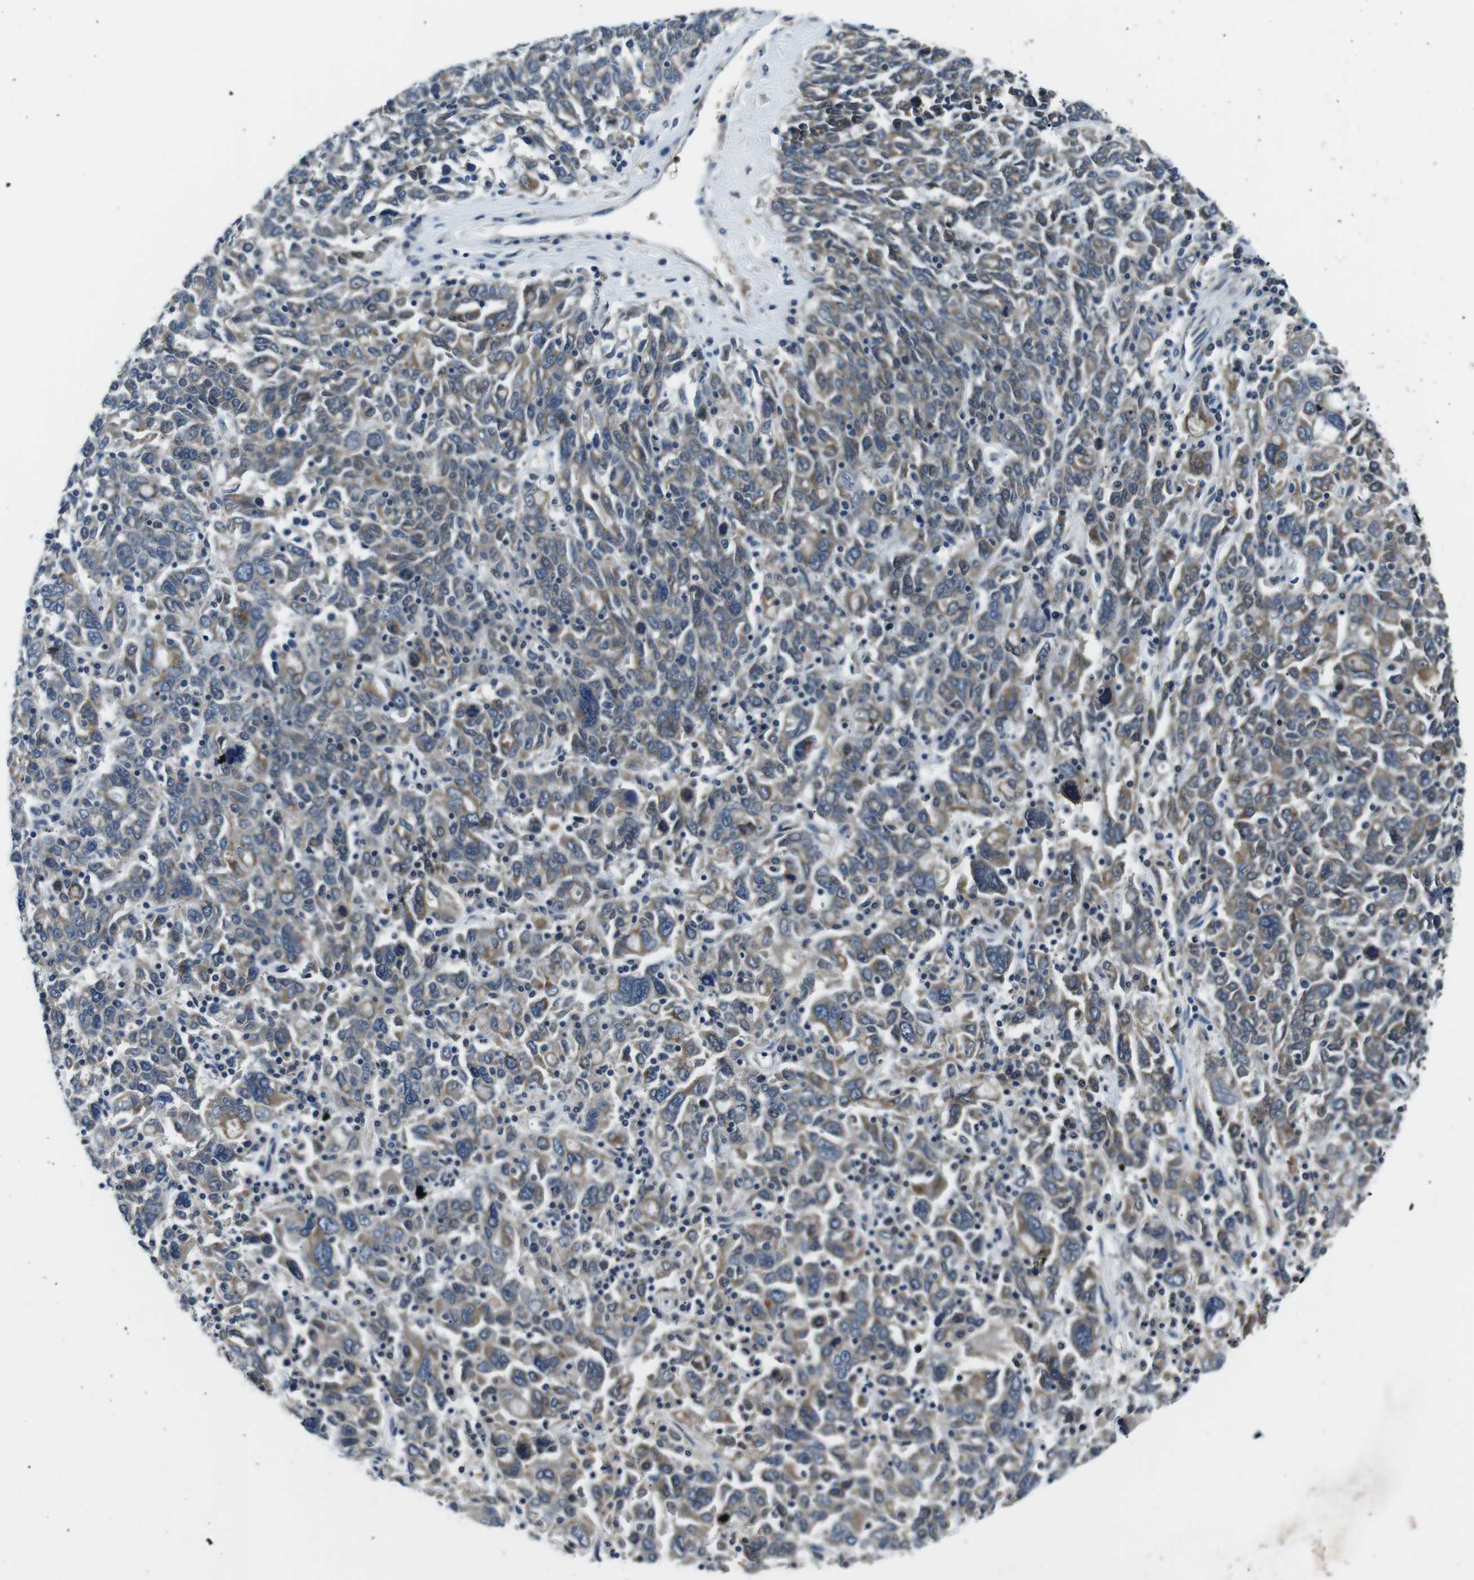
{"staining": {"intensity": "moderate", "quantity": "25%-75%", "location": "cytoplasmic/membranous"}, "tissue": "ovarian cancer", "cell_type": "Tumor cells", "image_type": "cancer", "snomed": [{"axis": "morphology", "description": "Carcinoma, endometroid"}, {"axis": "topography", "description": "Ovary"}], "caption": "Ovarian cancer was stained to show a protein in brown. There is medium levels of moderate cytoplasmic/membranous expression in about 25%-75% of tumor cells.", "gene": "WSCD1", "patient": {"sex": "female", "age": 62}}